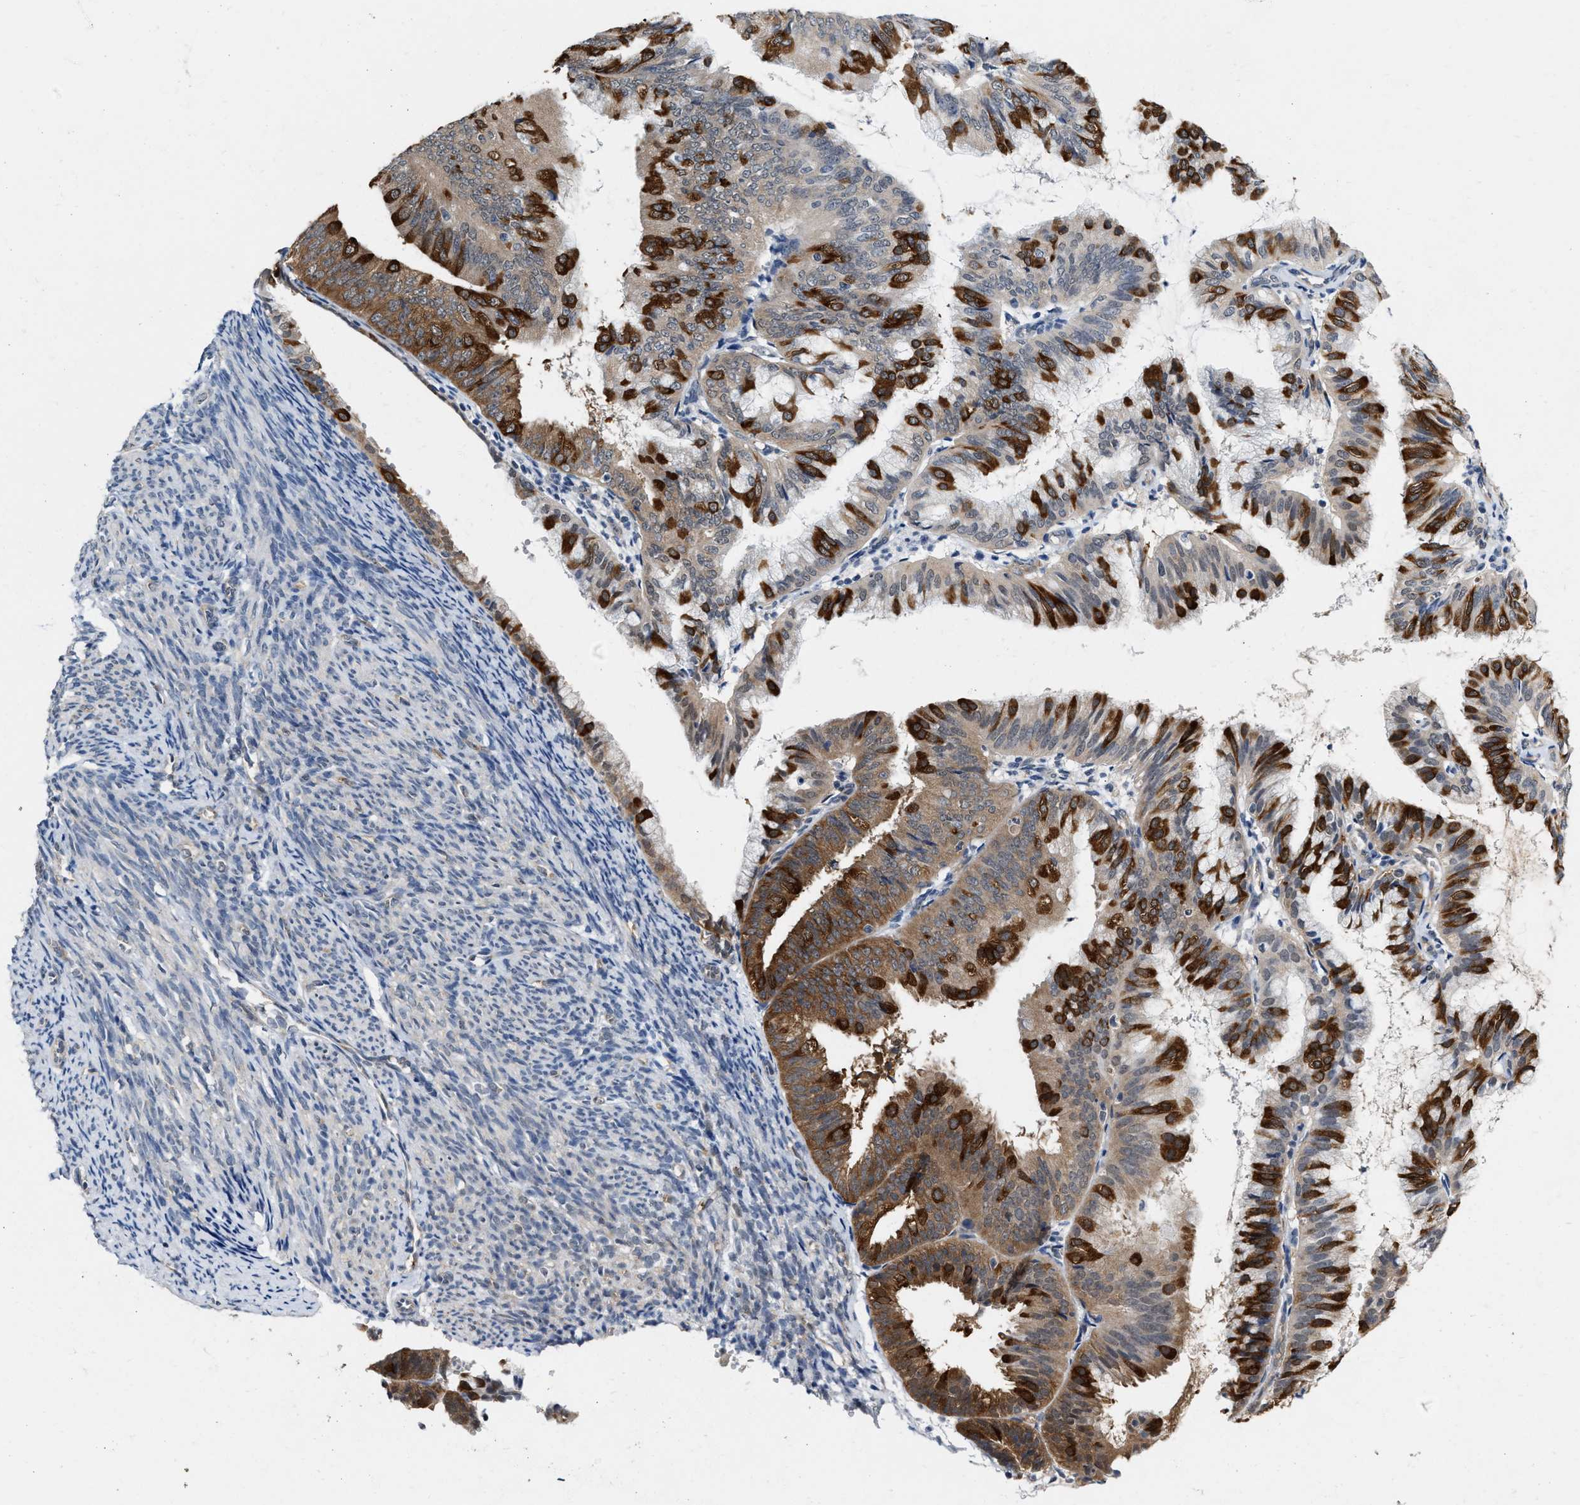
{"staining": {"intensity": "strong", "quantity": ">75%", "location": "cytoplasmic/membranous"}, "tissue": "endometrial cancer", "cell_type": "Tumor cells", "image_type": "cancer", "snomed": [{"axis": "morphology", "description": "Adenocarcinoma, NOS"}, {"axis": "topography", "description": "Endometrium"}], "caption": "The immunohistochemical stain shows strong cytoplasmic/membranous expression in tumor cells of endometrial cancer (adenocarcinoma) tissue. (Stains: DAB (3,3'-diaminobenzidine) in brown, nuclei in blue, Microscopy: brightfield microscopy at high magnification).", "gene": "RUVBL1", "patient": {"sex": "female", "age": 63}}